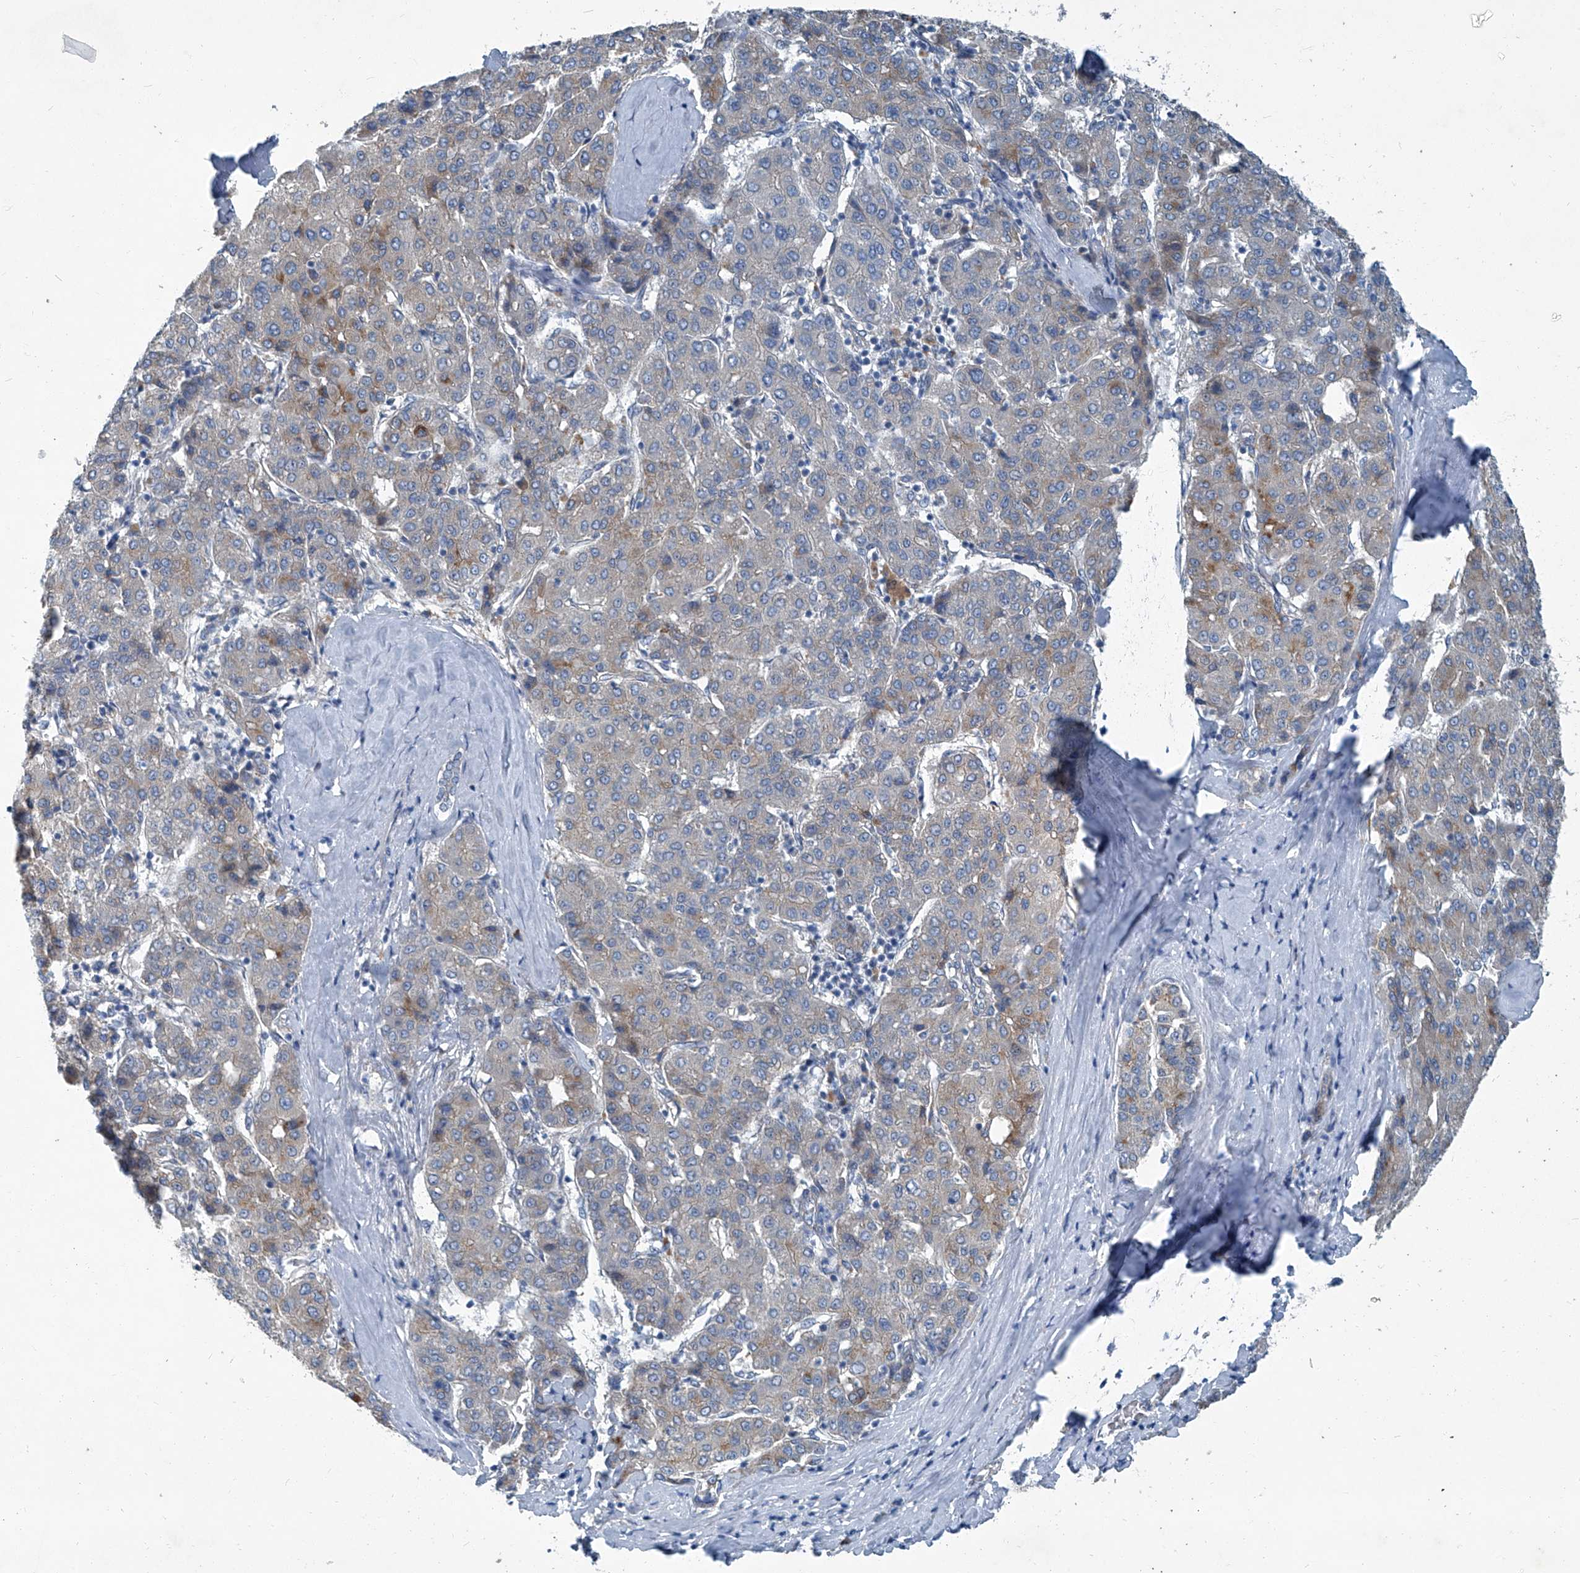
{"staining": {"intensity": "moderate", "quantity": "<25%", "location": "cytoplasmic/membranous"}, "tissue": "liver cancer", "cell_type": "Tumor cells", "image_type": "cancer", "snomed": [{"axis": "morphology", "description": "Carcinoma, Hepatocellular, NOS"}, {"axis": "topography", "description": "Liver"}], "caption": "Moderate cytoplasmic/membranous protein staining is seen in about <25% of tumor cells in liver cancer (hepatocellular carcinoma).", "gene": "SLC26A11", "patient": {"sex": "male", "age": 65}}